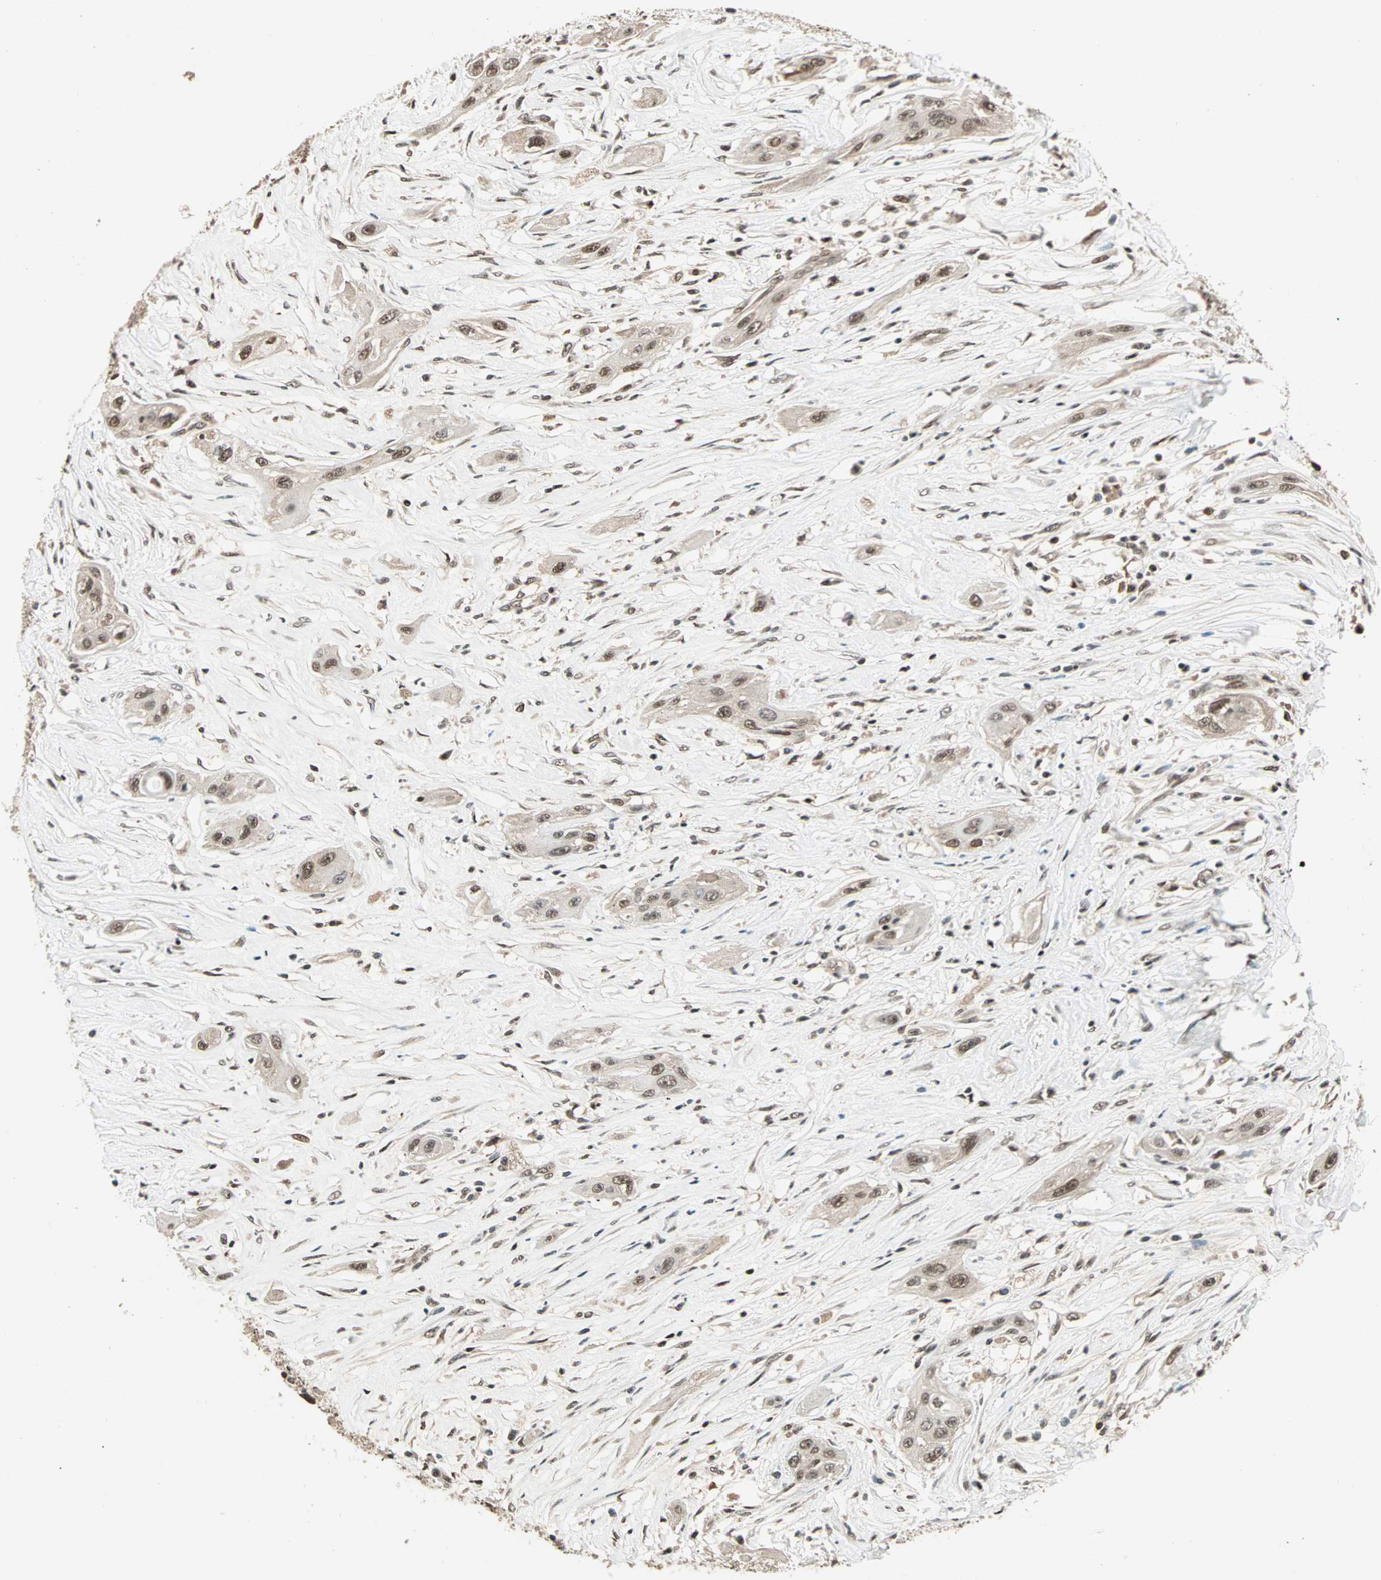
{"staining": {"intensity": "moderate", "quantity": ">75%", "location": "nuclear"}, "tissue": "lung cancer", "cell_type": "Tumor cells", "image_type": "cancer", "snomed": [{"axis": "morphology", "description": "Squamous cell carcinoma, NOS"}, {"axis": "topography", "description": "Lung"}], "caption": "Protein expression analysis of human lung squamous cell carcinoma reveals moderate nuclear positivity in approximately >75% of tumor cells. Using DAB (brown) and hematoxylin (blue) stains, captured at high magnification using brightfield microscopy.", "gene": "ZNF701", "patient": {"sex": "female", "age": 47}}